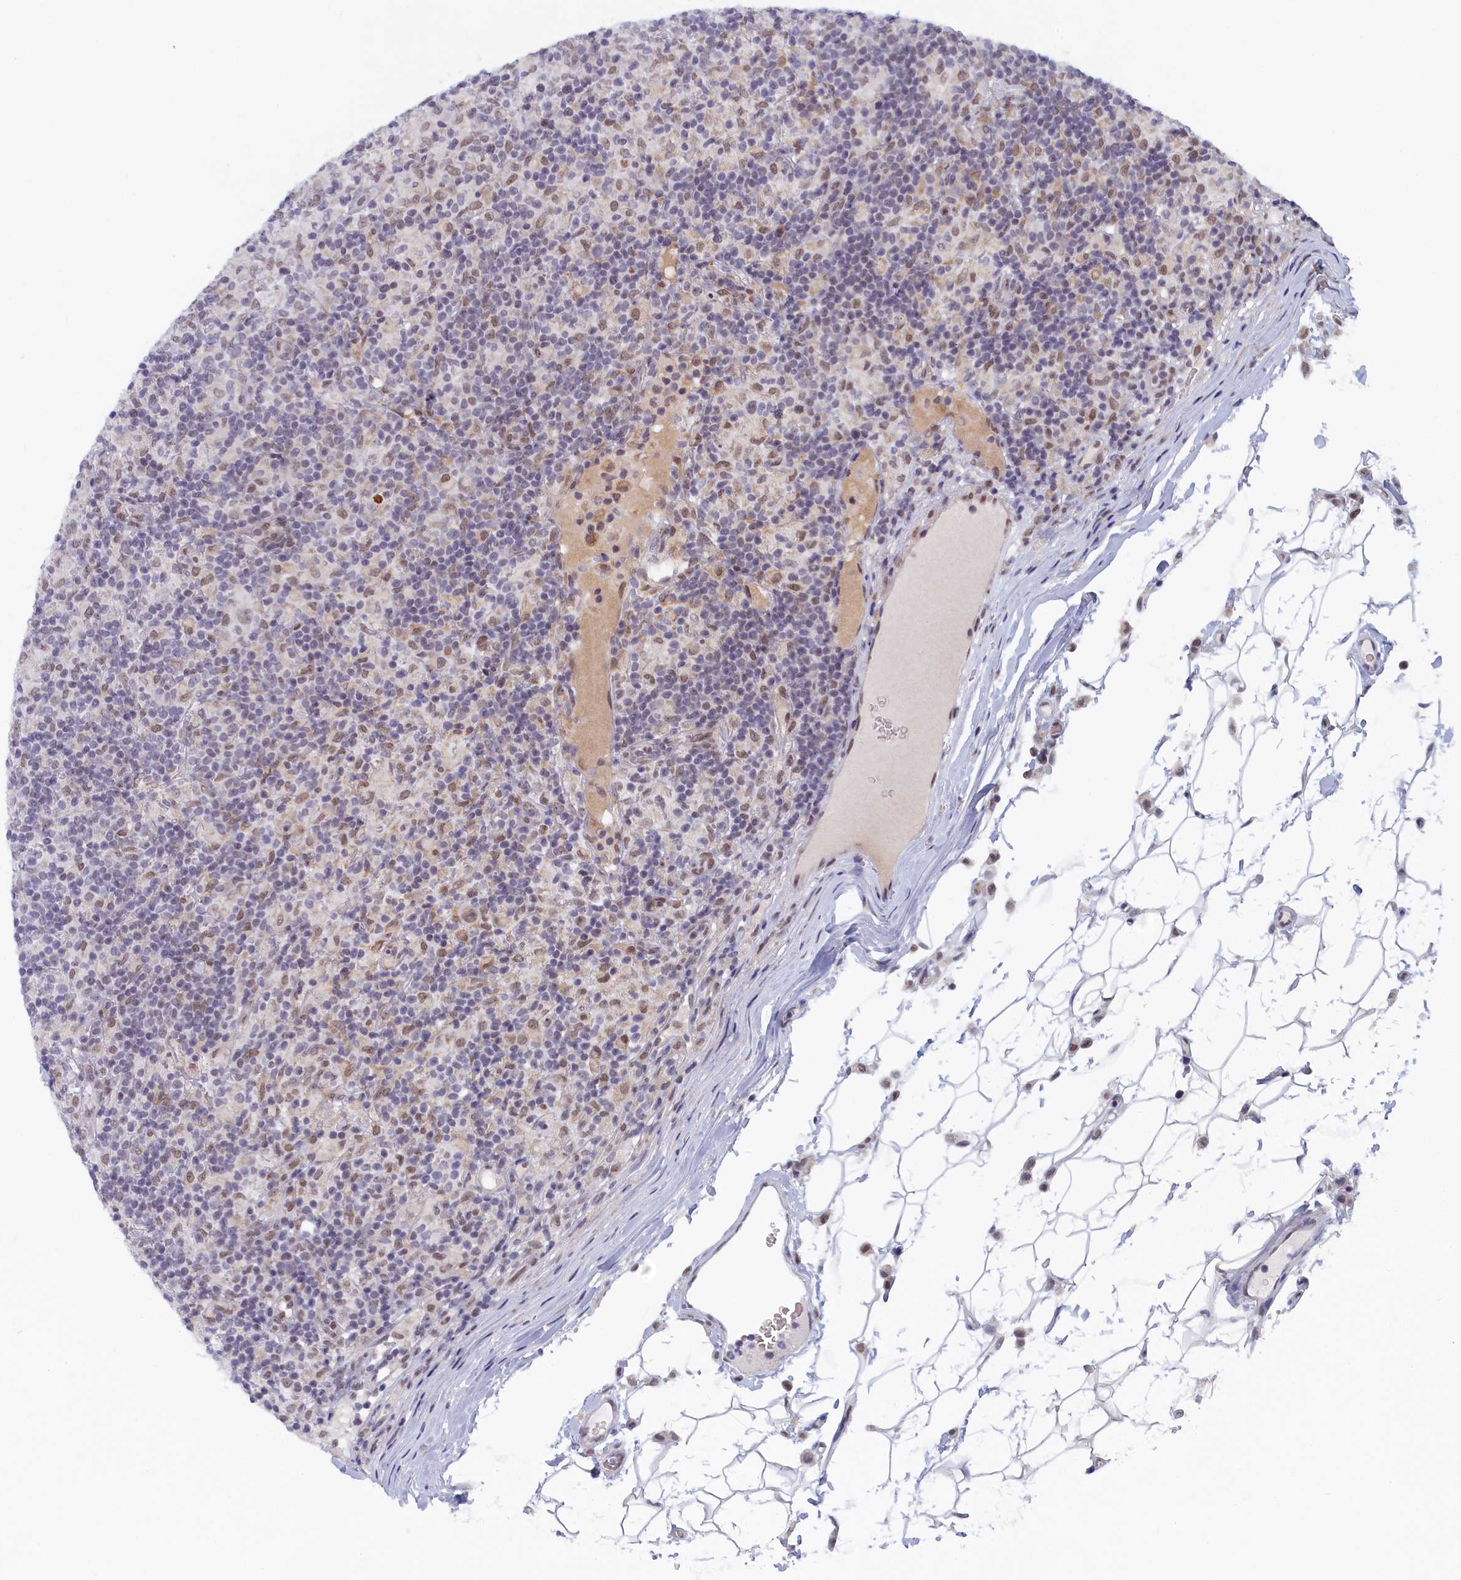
{"staining": {"intensity": "weak", "quantity": "<25%", "location": "nuclear"}, "tissue": "lymphoma", "cell_type": "Tumor cells", "image_type": "cancer", "snomed": [{"axis": "morphology", "description": "Hodgkin's disease, NOS"}, {"axis": "topography", "description": "Lymph node"}], "caption": "Protein analysis of lymphoma displays no significant staining in tumor cells.", "gene": "DNAJC17", "patient": {"sex": "male", "age": 70}}